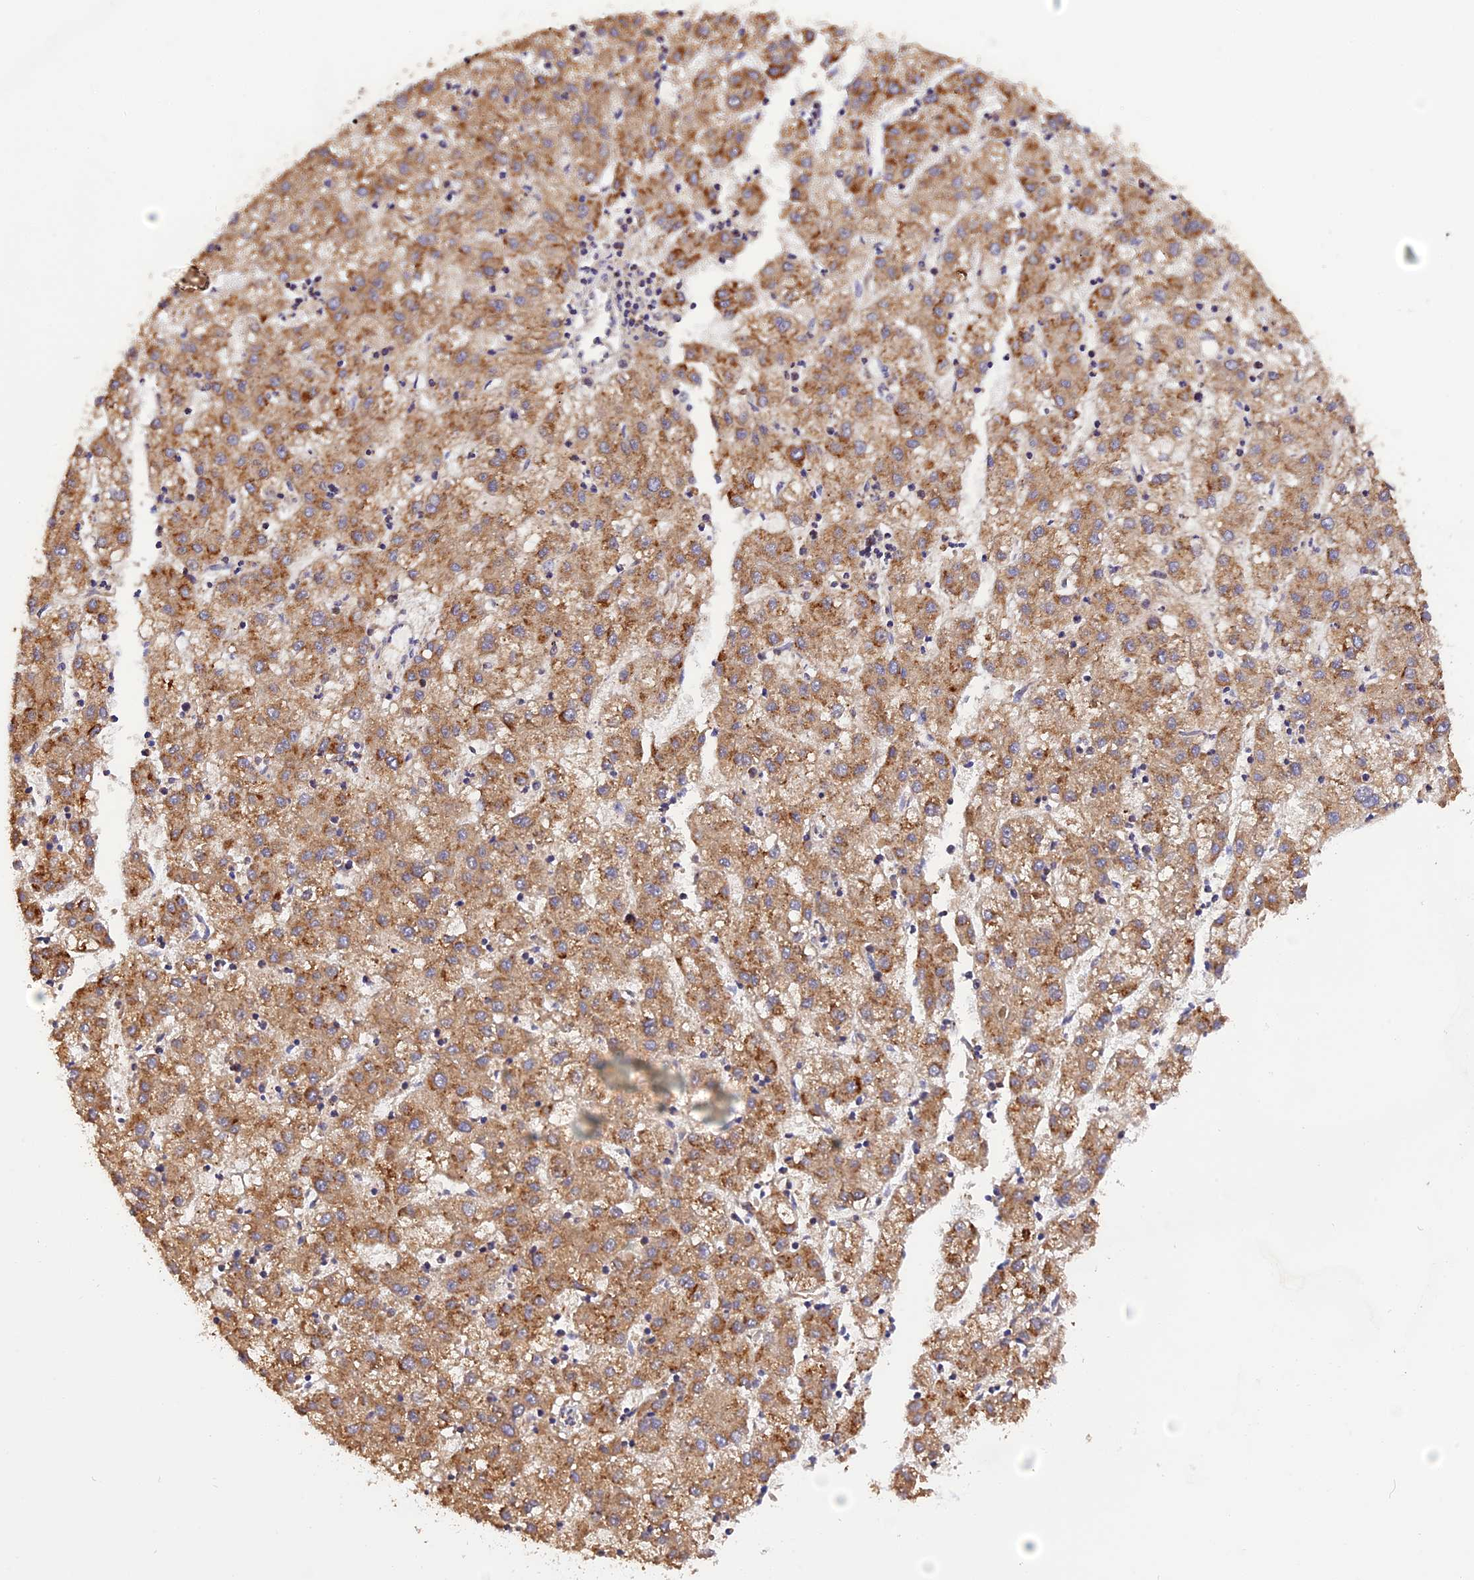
{"staining": {"intensity": "moderate", "quantity": ">75%", "location": "cytoplasmic/membranous"}, "tissue": "liver cancer", "cell_type": "Tumor cells", "image_type": "cancer", "snomed": [{"axis": "morphology", "description": "Carcinoma, Hepatocellular, NOS"}, {"axis": "topography", "description": "Liver"}], "caption": "A photomicrograph showing moderate cytoplasmic/membranous staining in approximately >75% of tumor cells in hepatocellular carcinoma (liver), as visualized by brown immunohistochemical staining.", "gene": "PEX3", "patient": {"sex": "male", "age": 72}}